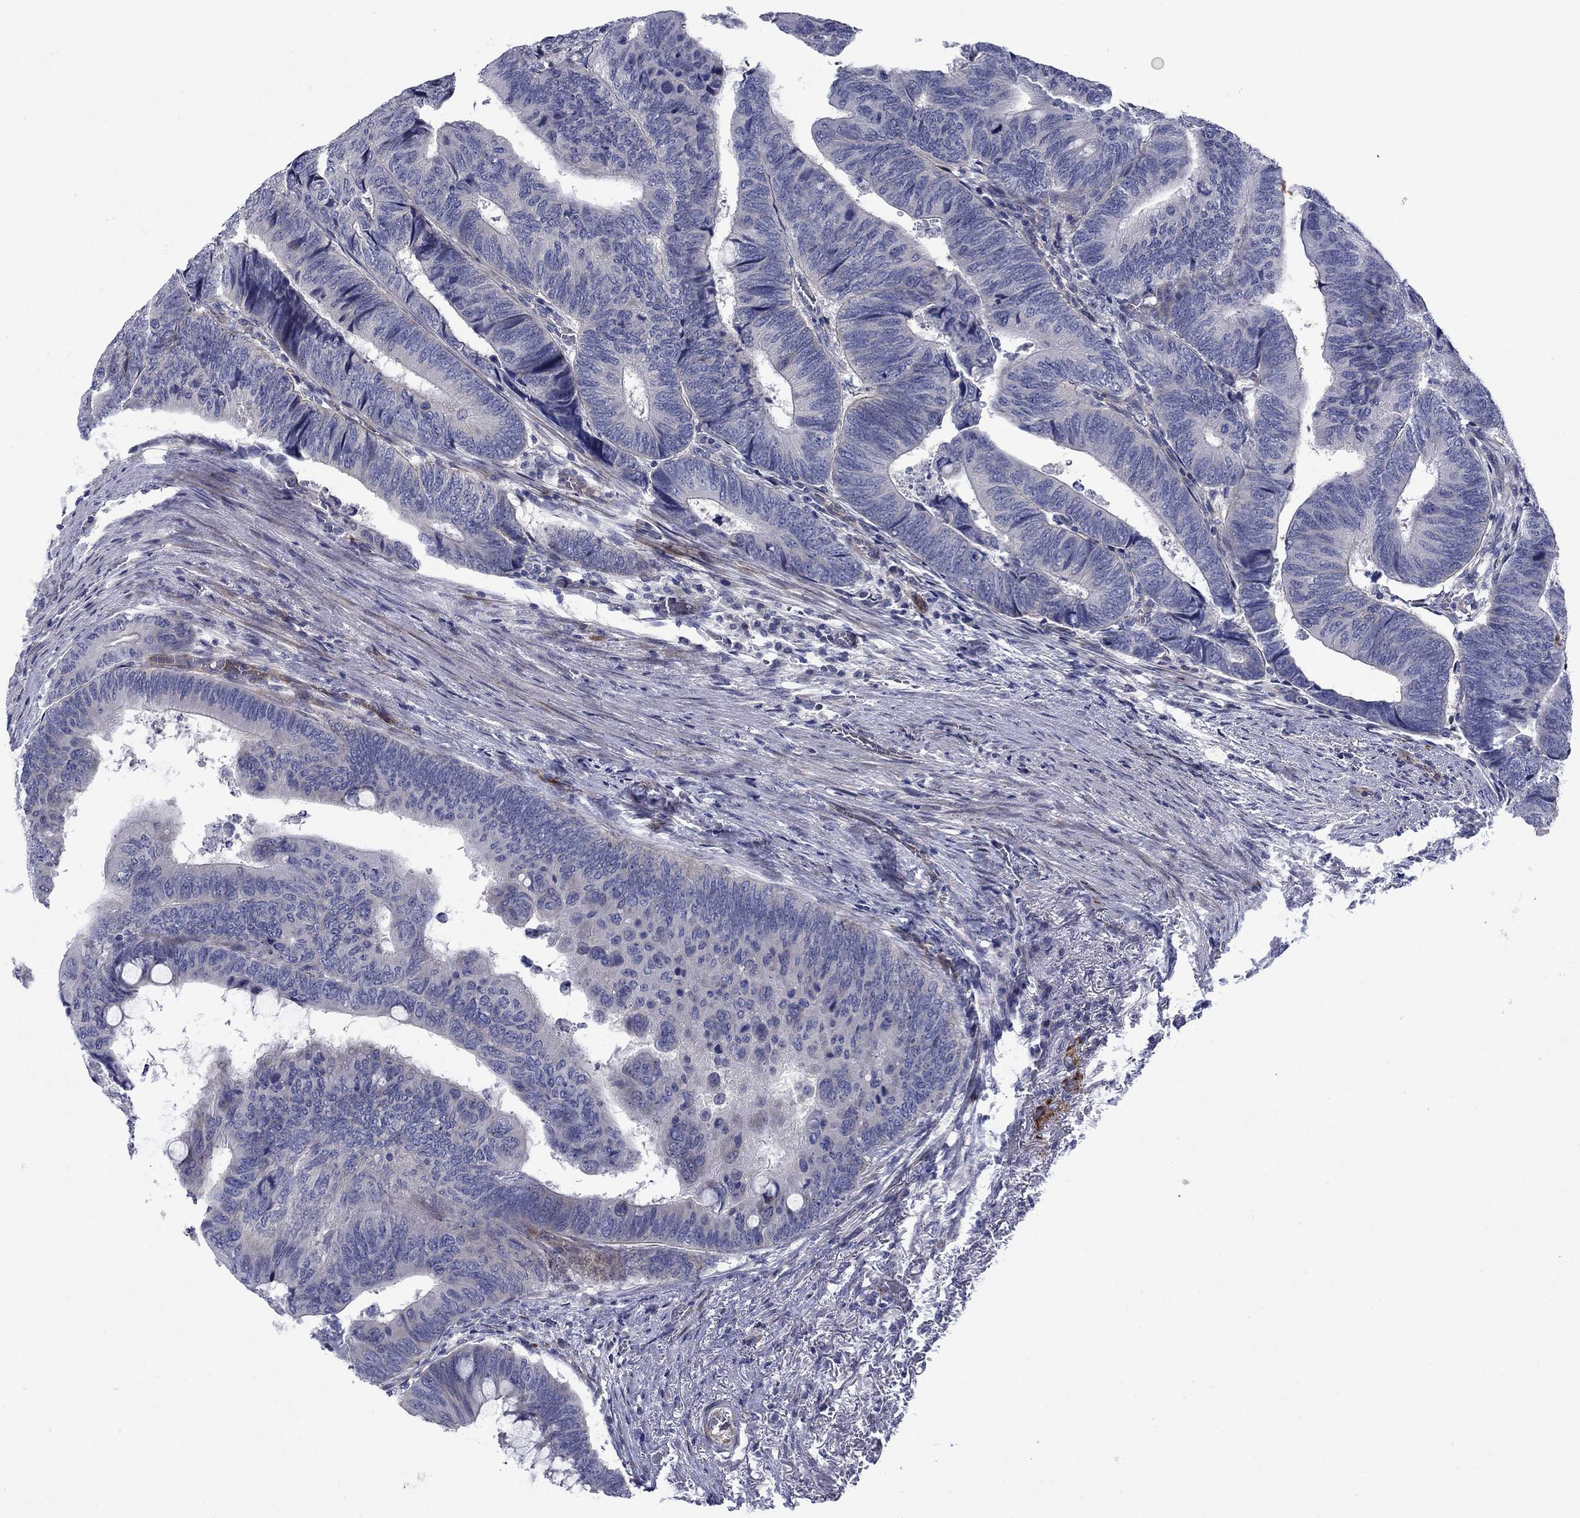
{"staining": {"intensity": "negative", "quantity": "none", "location": "none"}, "tissue": "colorectal cancer", "cell_type": "Tumor cells", "image_type": "cancer", "snomed": [{"axis": "morphology", "description": "Normal tissue, NOS"}, {"axis": "morphology", "description": "Adenocarcinoma, NOS"}, {"axis": "topography", "description": "Rectum"}, {"axis": "topography", "description": "Peripheral nerve tissue"}], "caption": "An IHC micrograph of colorectal cancer is shown. There is no staining in tumor cells of colorectal cancer. (DAB immunohistochemistry (IHC) with hematoxylin counter stain).", "gene": "FXR1", "patient": {"sex": "male", "age": 92}}